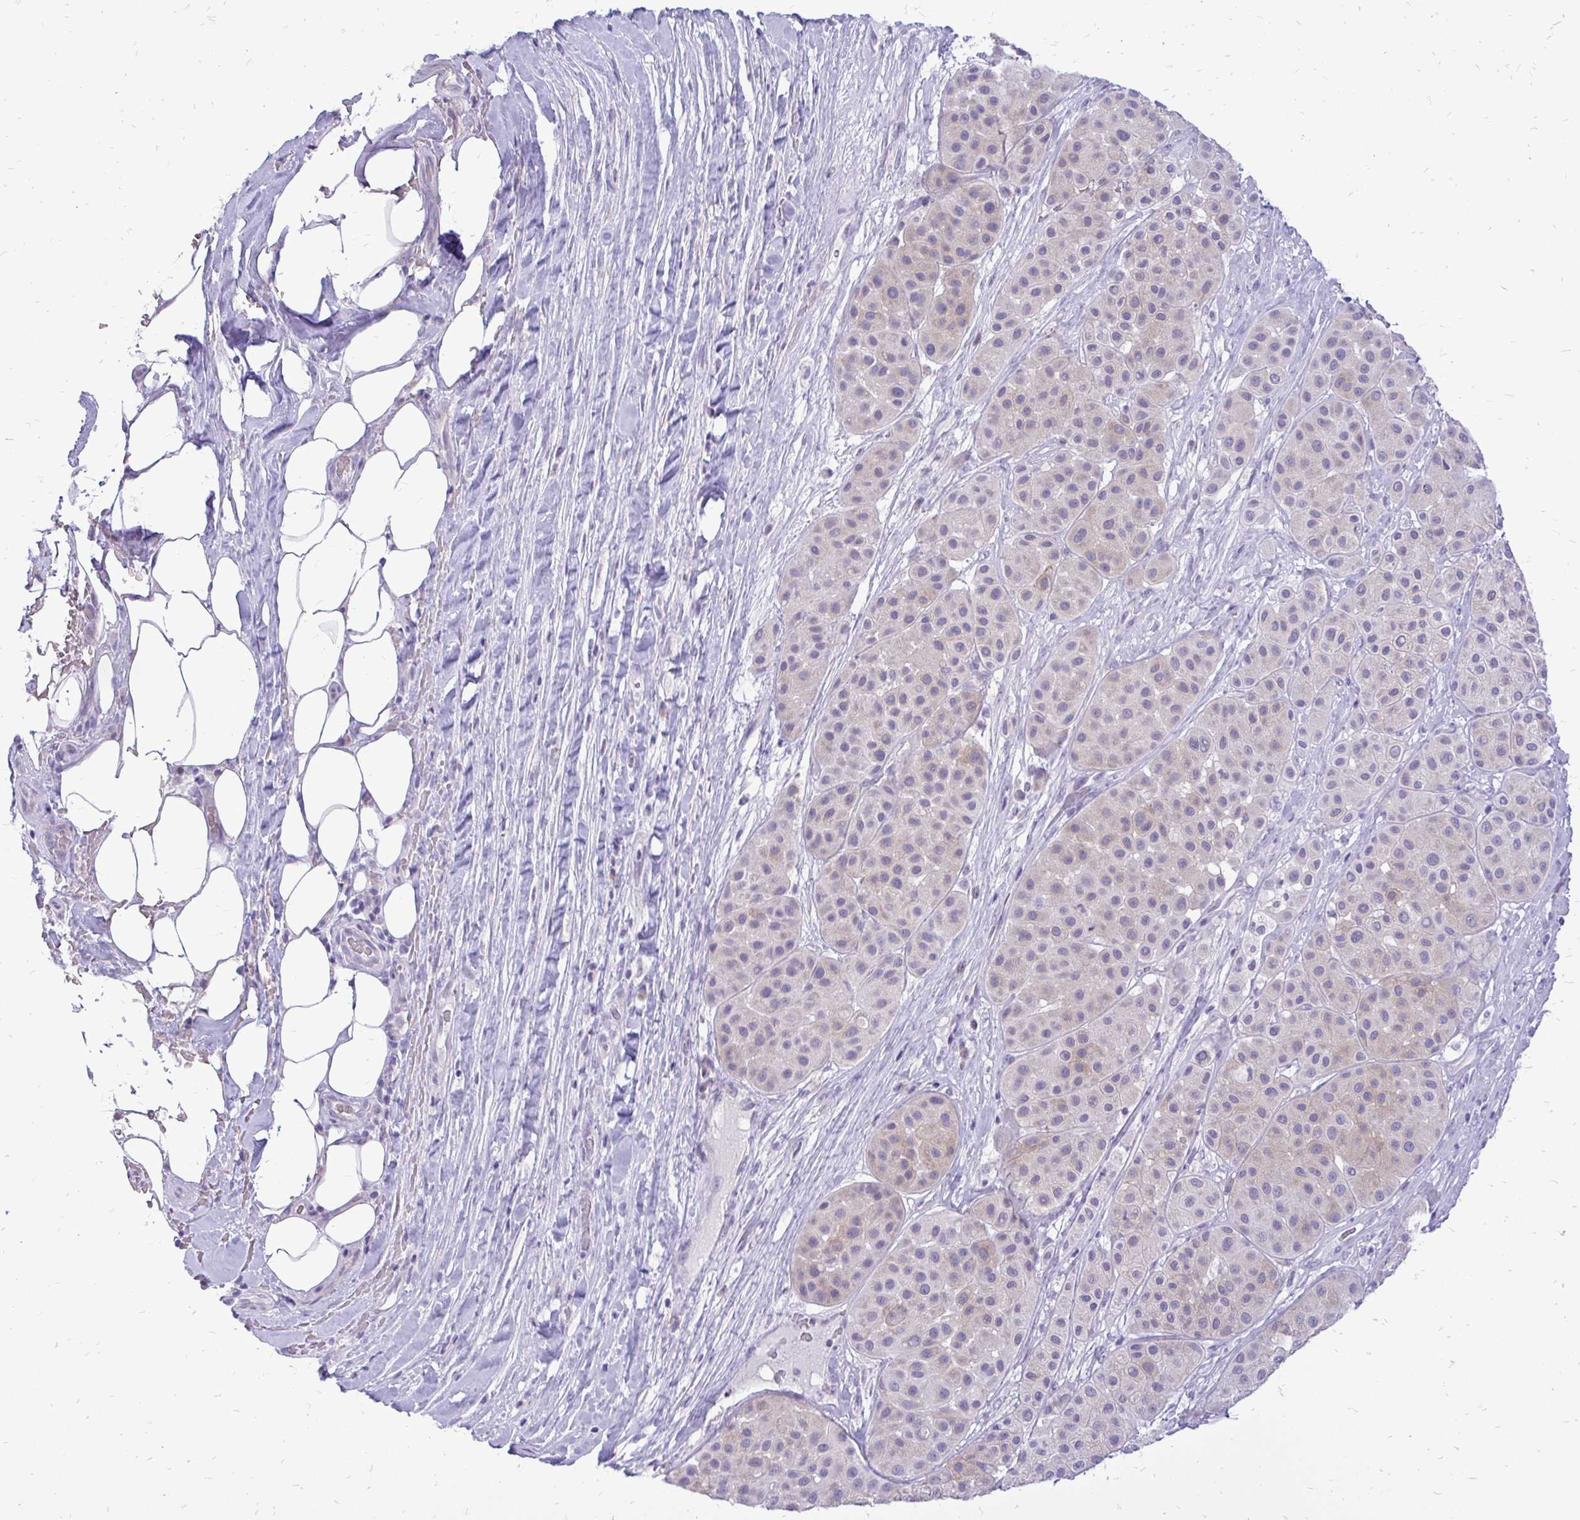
{"staining": {"intensity": "moderate", "quantity": "<25%", "location": "cytoplasmic/membranous"}, "tissue": "melanoma", "cell_type": "Tumor cells", "image_type": "cancer", "snomed": [{"axis": "morphology", "description": "Malignant melanoma, Metastatic site"}, {"axis": "topography", "description": "Smooth muscle"}], "caption": "The micrograph displays staining of melanoma, revealing moderate cytoplasmic/membranous protein positivity (brown color) within tumor cells.", "gene": "SPTBN2", "patient": {"sex": "male", "age": 41}}